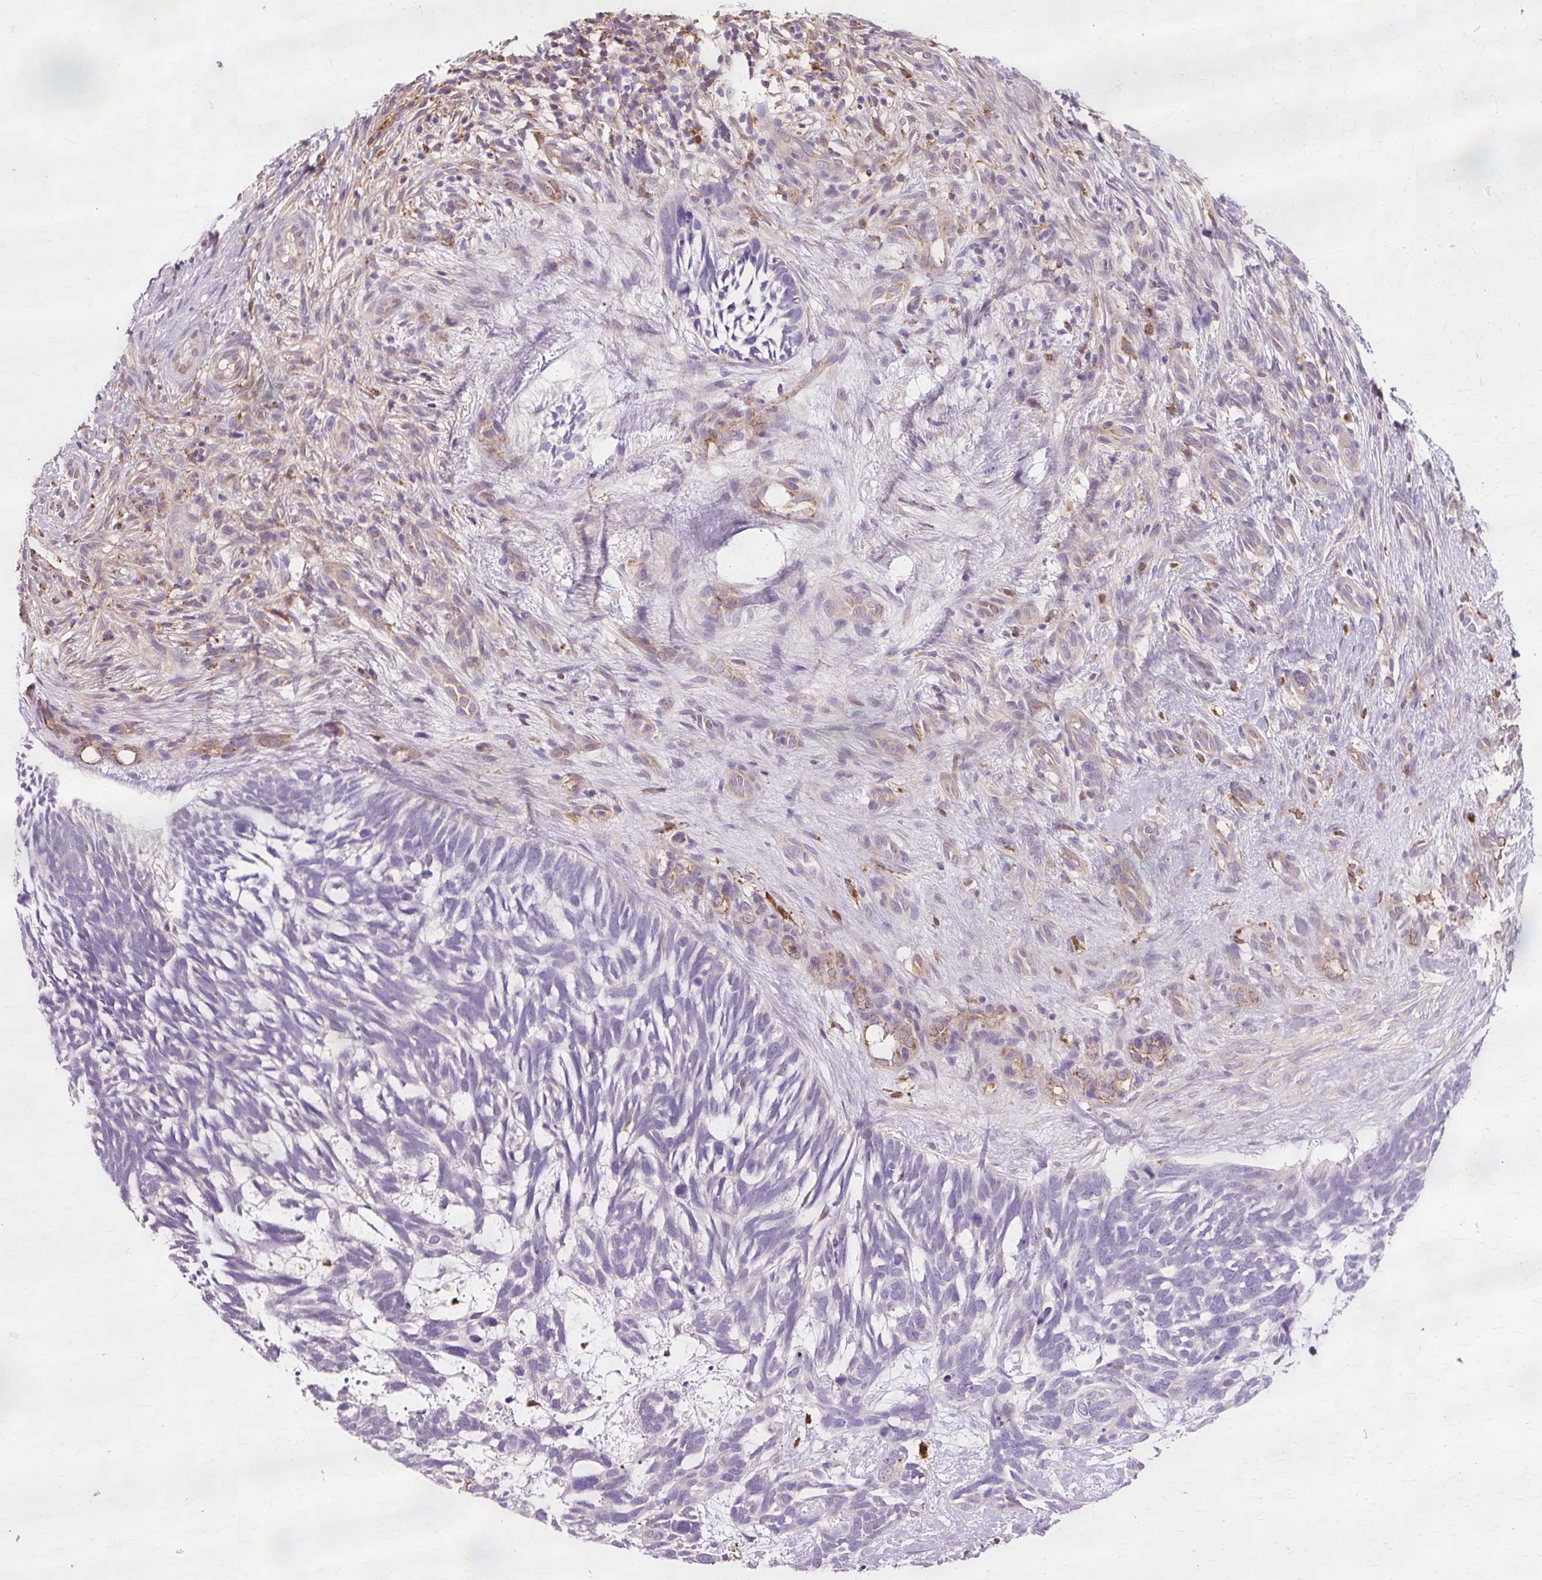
{"staining": {"intensity": "negative", "quantity": "none", "location": "none"}, "tissue": "skin cancer", "cell_type": "Tumor cells", "image_type": "cancer", "snomed": [{"axis": "morphology", "description": "Basal cell carcinoma"}, {"axis": "topography", "description": "Skin"}], "caption": "Histopathology image shows no significant protein positivity in tumor cells of basal cell carcinoma (skin).", "gene": "GPX1", "patient": {"sex": "male", "age": 88}}